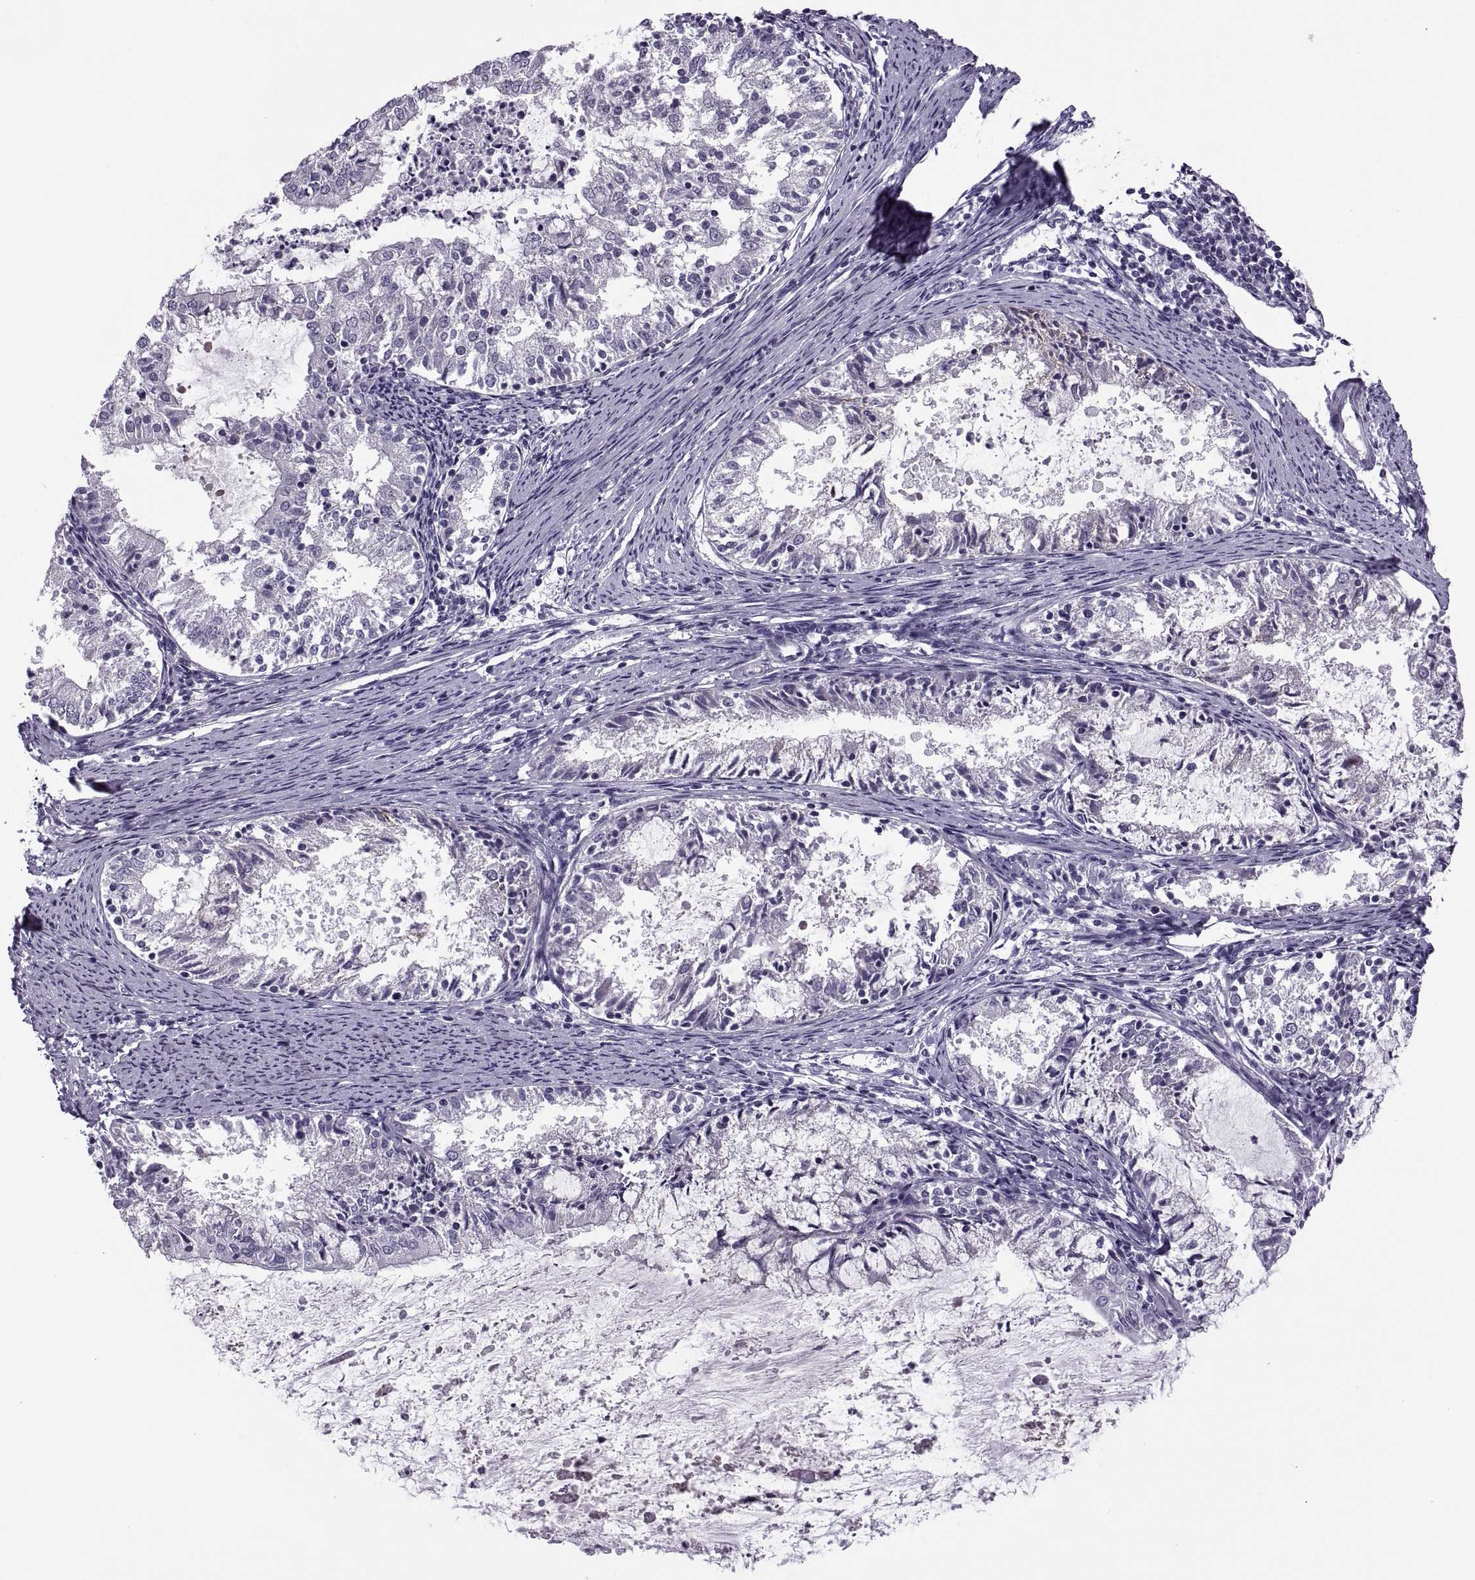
{"staining": {"intensity": "negative", "quantity": "none", "location": "none"}, "tissue": "endometrial cancer", "cell_type": "Tumor cells", "image_type": "cancer", "snomed": [{"axis": "morphology", "description": "Adenocarcinoma, NOS"}, {"axis": "topography", "description": "Endometrium"}], "caption": "IHC micrograph of neoplastic tissue: human adenocarcinoma (endometrial) stained with DAB displays no significant protein expression in tumor cells.", "gene": "MAGEB1", "patient": {"sex": "female", "age": 57}}